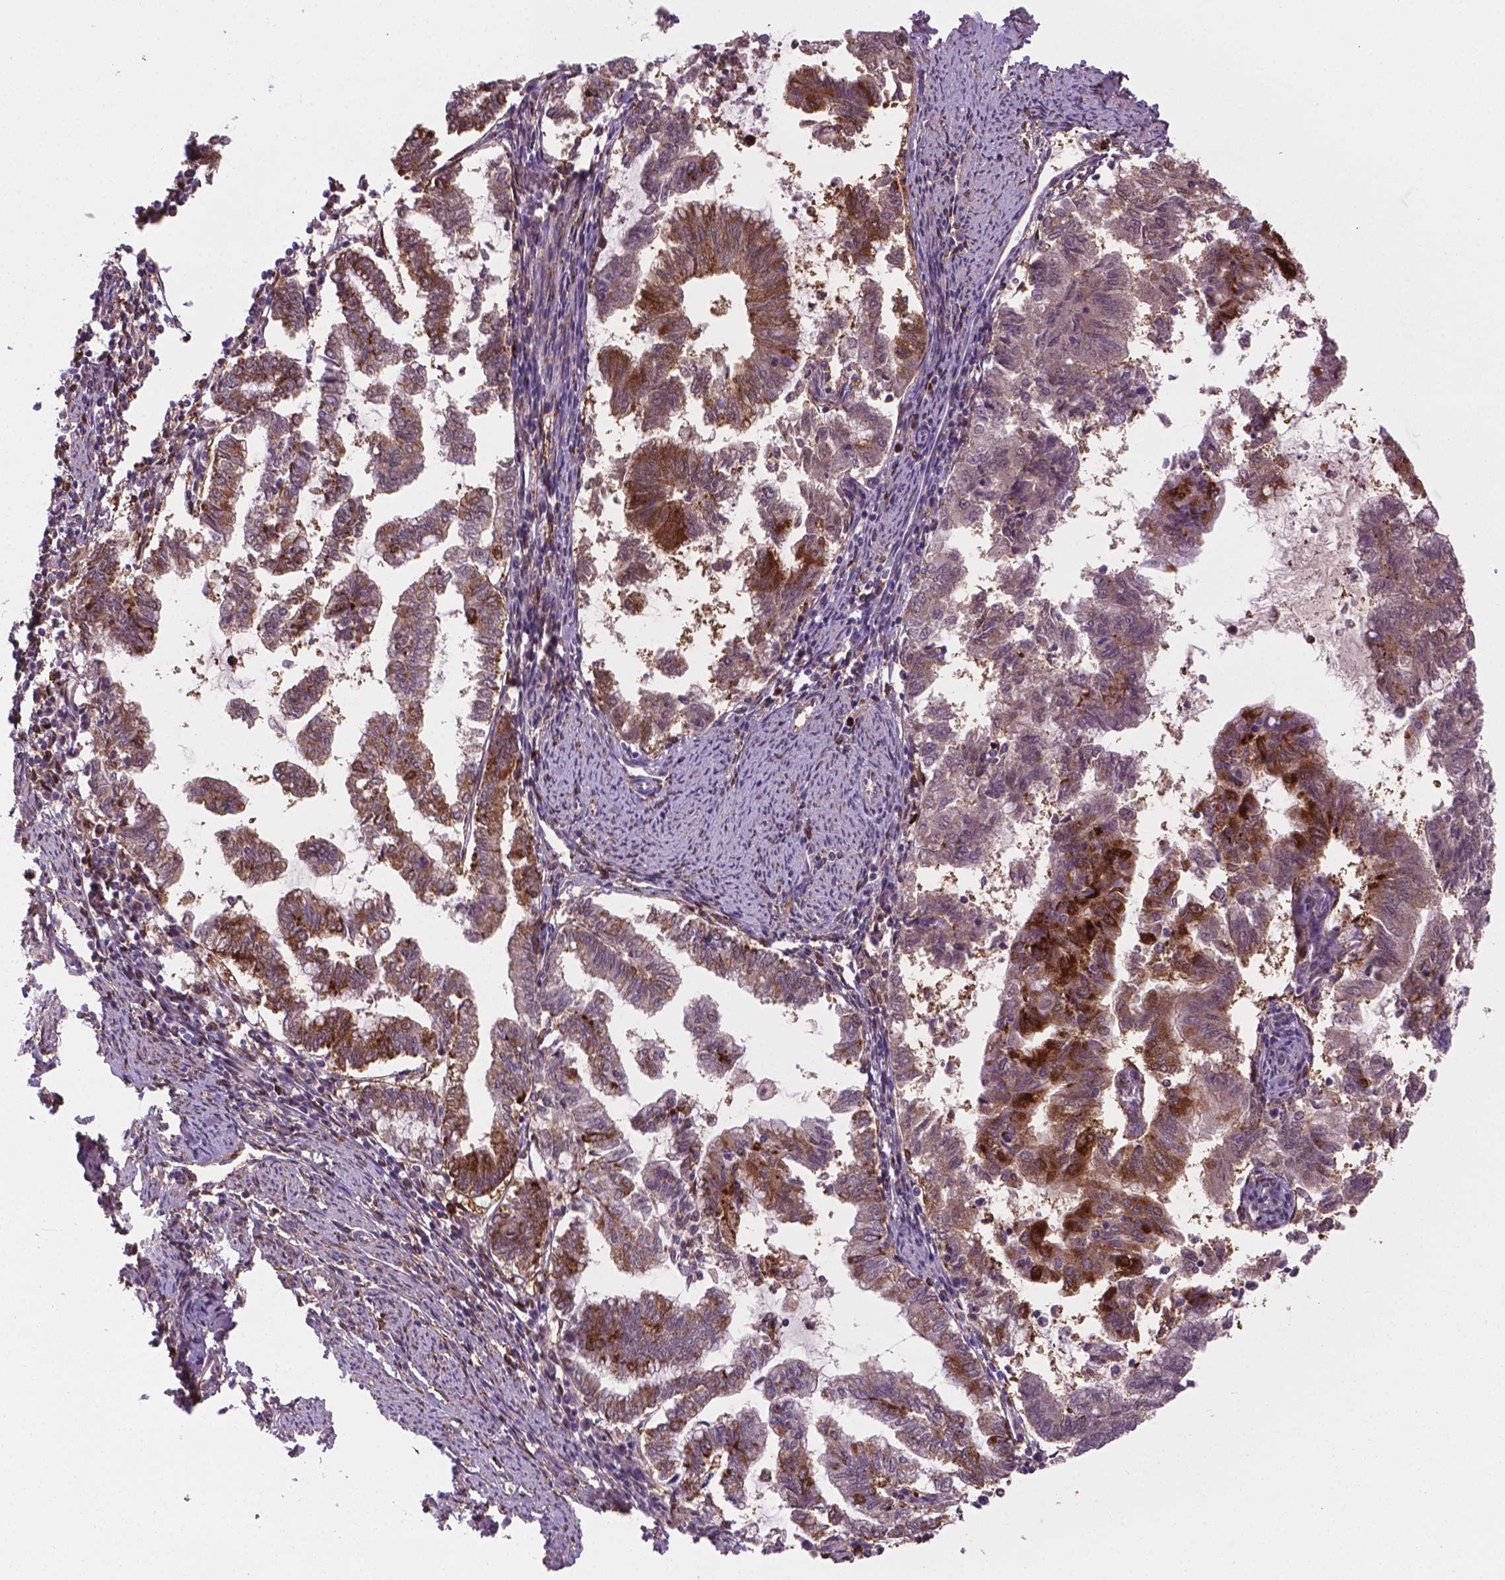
{"staining": {"intensity": "moderate", "quantity": "25%-75%", "location": "cytoplasmic/membranous,nuclear"}, "tissue": "endometrial cancer", "cell_type": "Tumor cells", "image_type": "cancer", "snomed": [{"axis": "morphology", "description": "Adenocarcinoma, NOS"}, {"axis": "topography", "description": "Endometrium"}], "caption": "Endometrial cancer (adenocarcinoma) stained for a protein (brown) exhibits moderate cytoplasmic/membranous and nuclear positive positivity in approximately 25%-75% of tumor cells.", "gene": "PLIN3", "patient": {"sex": "female", "age": 79}}